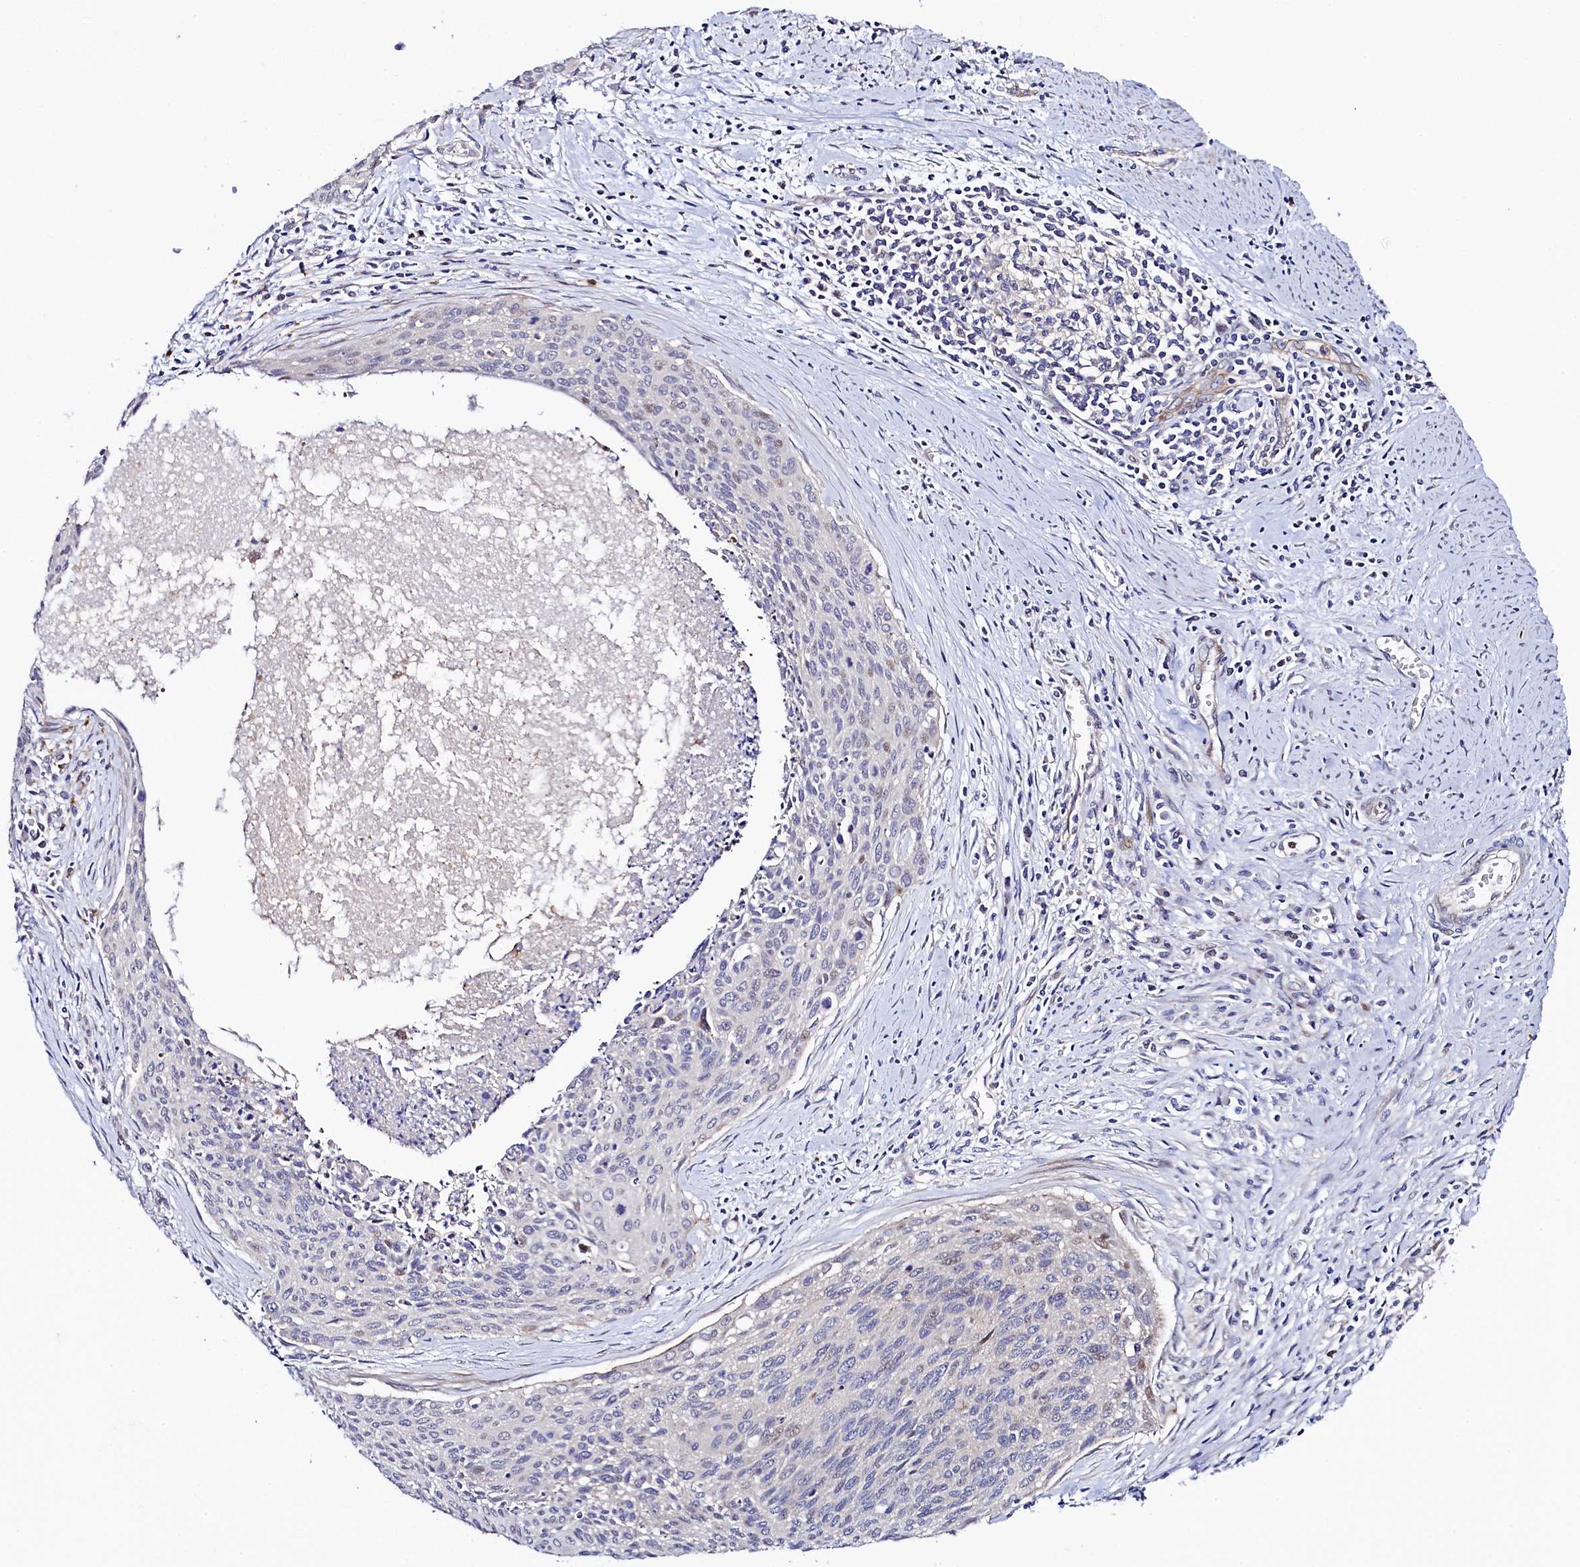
{"staining": {"intensity": "negative", "quantity": "none", "location": "none"}, "tissue": "cervical cancer", "cell_type": "Tumor cells", "image_type": "cancer", "snomed": [{"axis": "morphology", "description": "Squamous cell carcinoma, NOS"}, {"axis": "topography", "description": "Cervix"}], "caption": "This is an IHC image of cervical cancer. There is no staining in tumor cells.", "gene": "PIK3C3", "patient": {"sex": "female", "age": 55}}